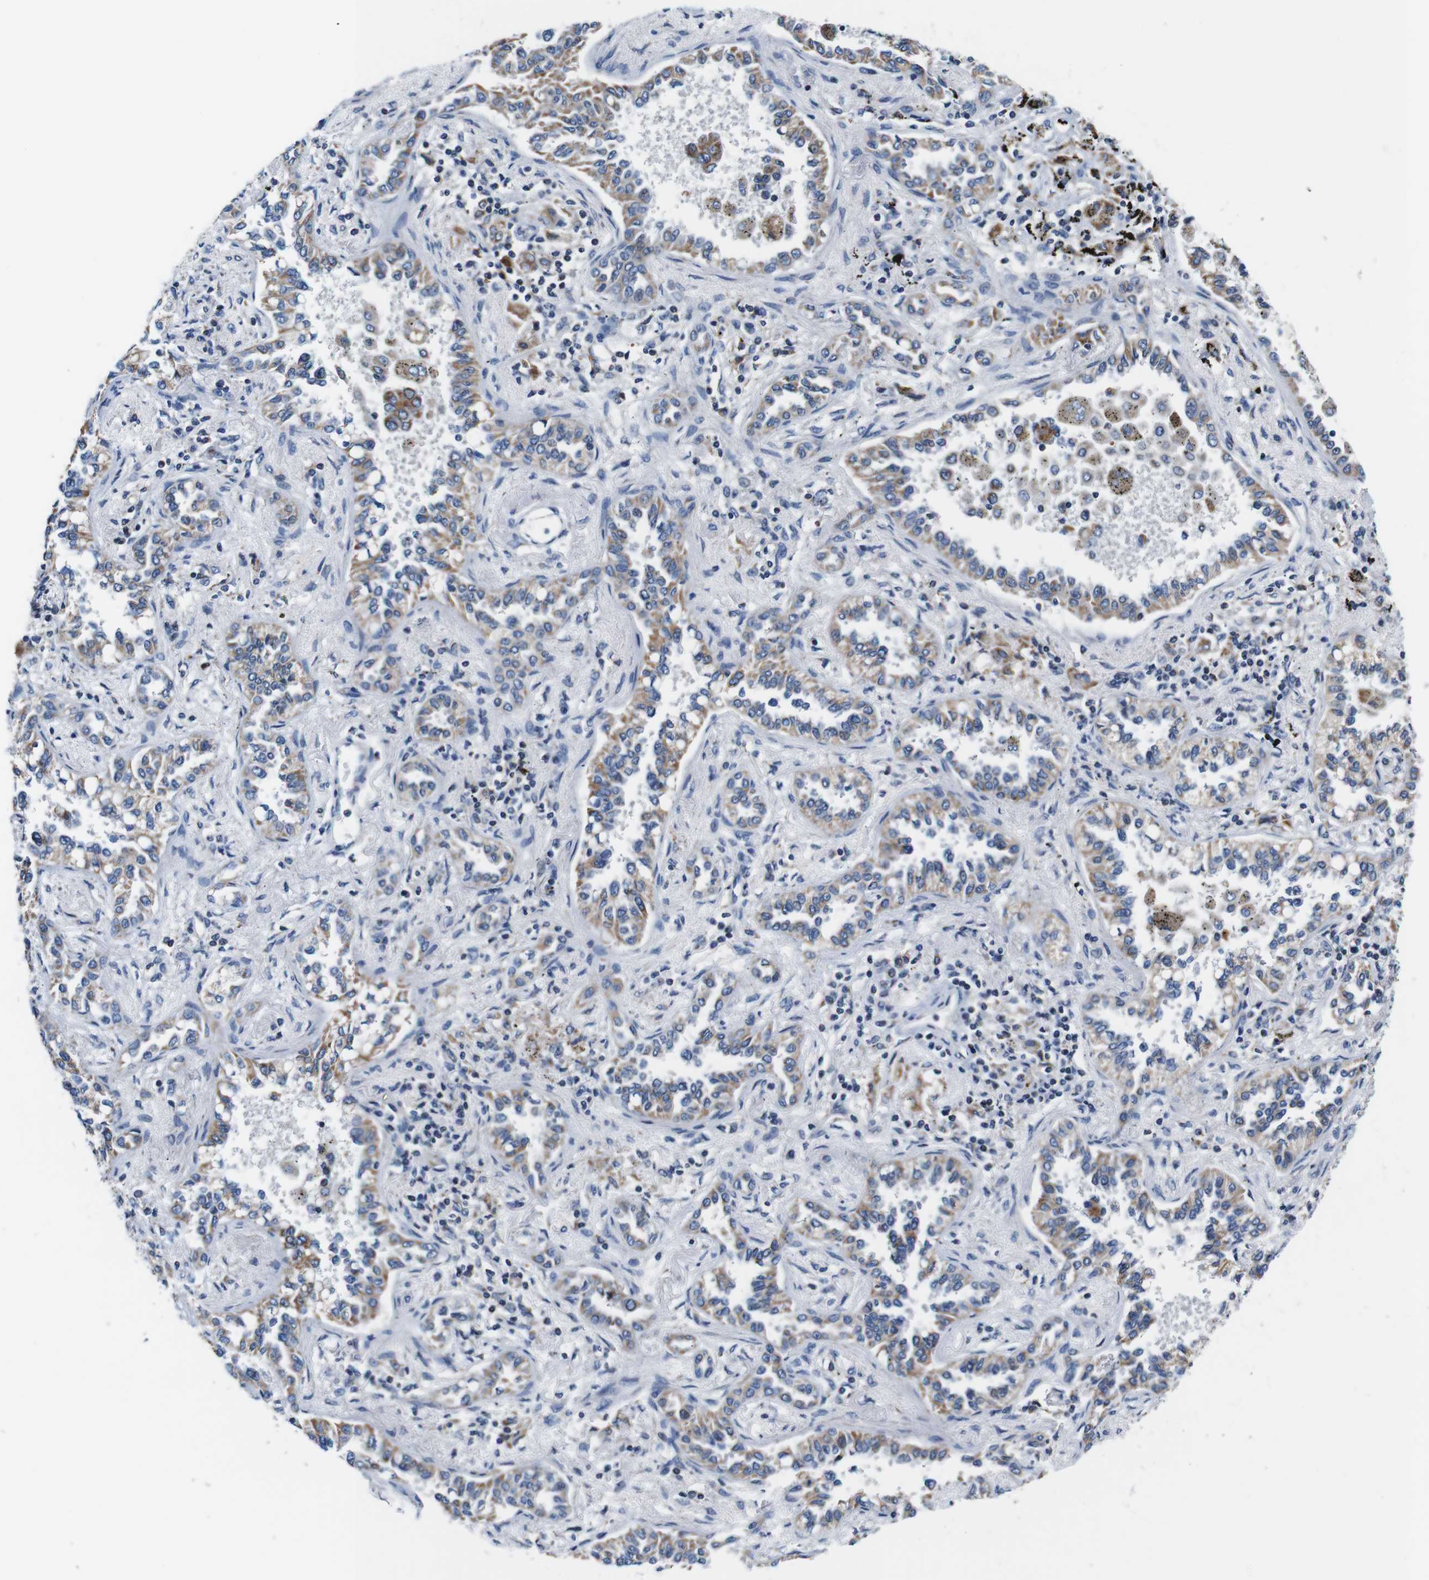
{"staining": {"intensity": "moderate", "quantity": ">75%", "location": "cytoplasmic/membranous"}, "tissue": "lung cancer", "cell_type": "Tumor cells", "image_type": "cancer", "snomed": [{"axis": "morphology", "description": "Normal tissue, NOS"}, {"axis": "morphology", "description": "Adenocarcinoma, NOS"}, {"axis": "topography", "description": "Lung"}], "caption": "Immunohistochemical staining of human lung cancer (adenocarcinoma) demonstrates medium levels of moderate cytoplasmic/membranous expression in approximately >75% of tumor cells. The staining was performed using DAB, with brown indicating positive protein expression. Nuclei are stained blue with hematoxylin.", "gene": "LRP4", "patient": {"sex": "male", "age": 59}}